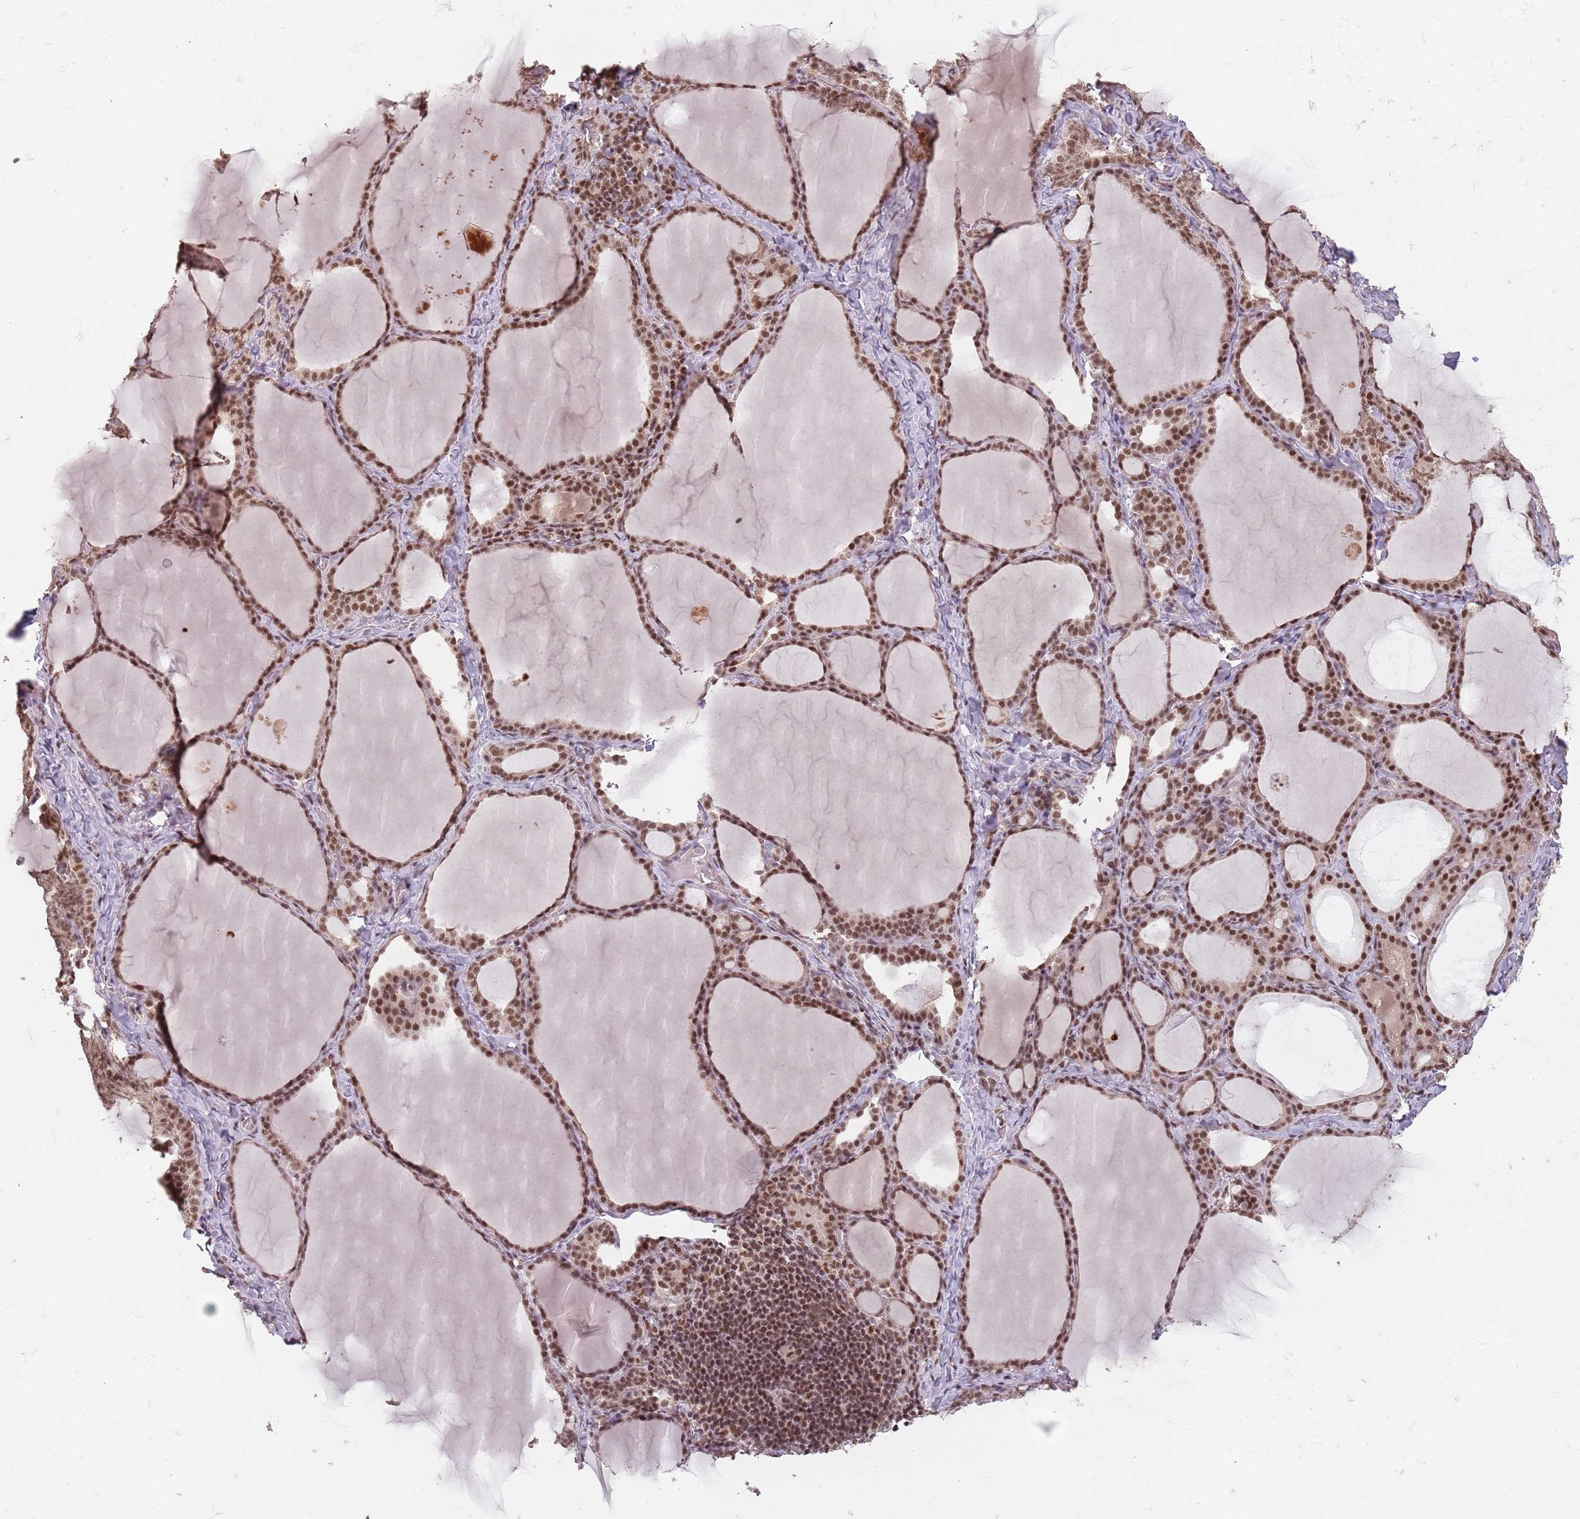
{"staining": {"intensity": "moderate", "quantity": ">75%", "location": "nuclear"}, "tissue": "thyroid gland", "cell_type": "Glandular cells", "image_type": "normal", "snomed": [{"axis": "morphology", "description": "Normal tissue, NOS"}, {"axis": "topography", "description": "Thyroid gland"}], "caption": "Benign thyroid gland displays moderate nuclear expression in approximately >75% of glandular cells.", "gene": "NCBP1", "patient": {"sex": "female", "age": 39}}